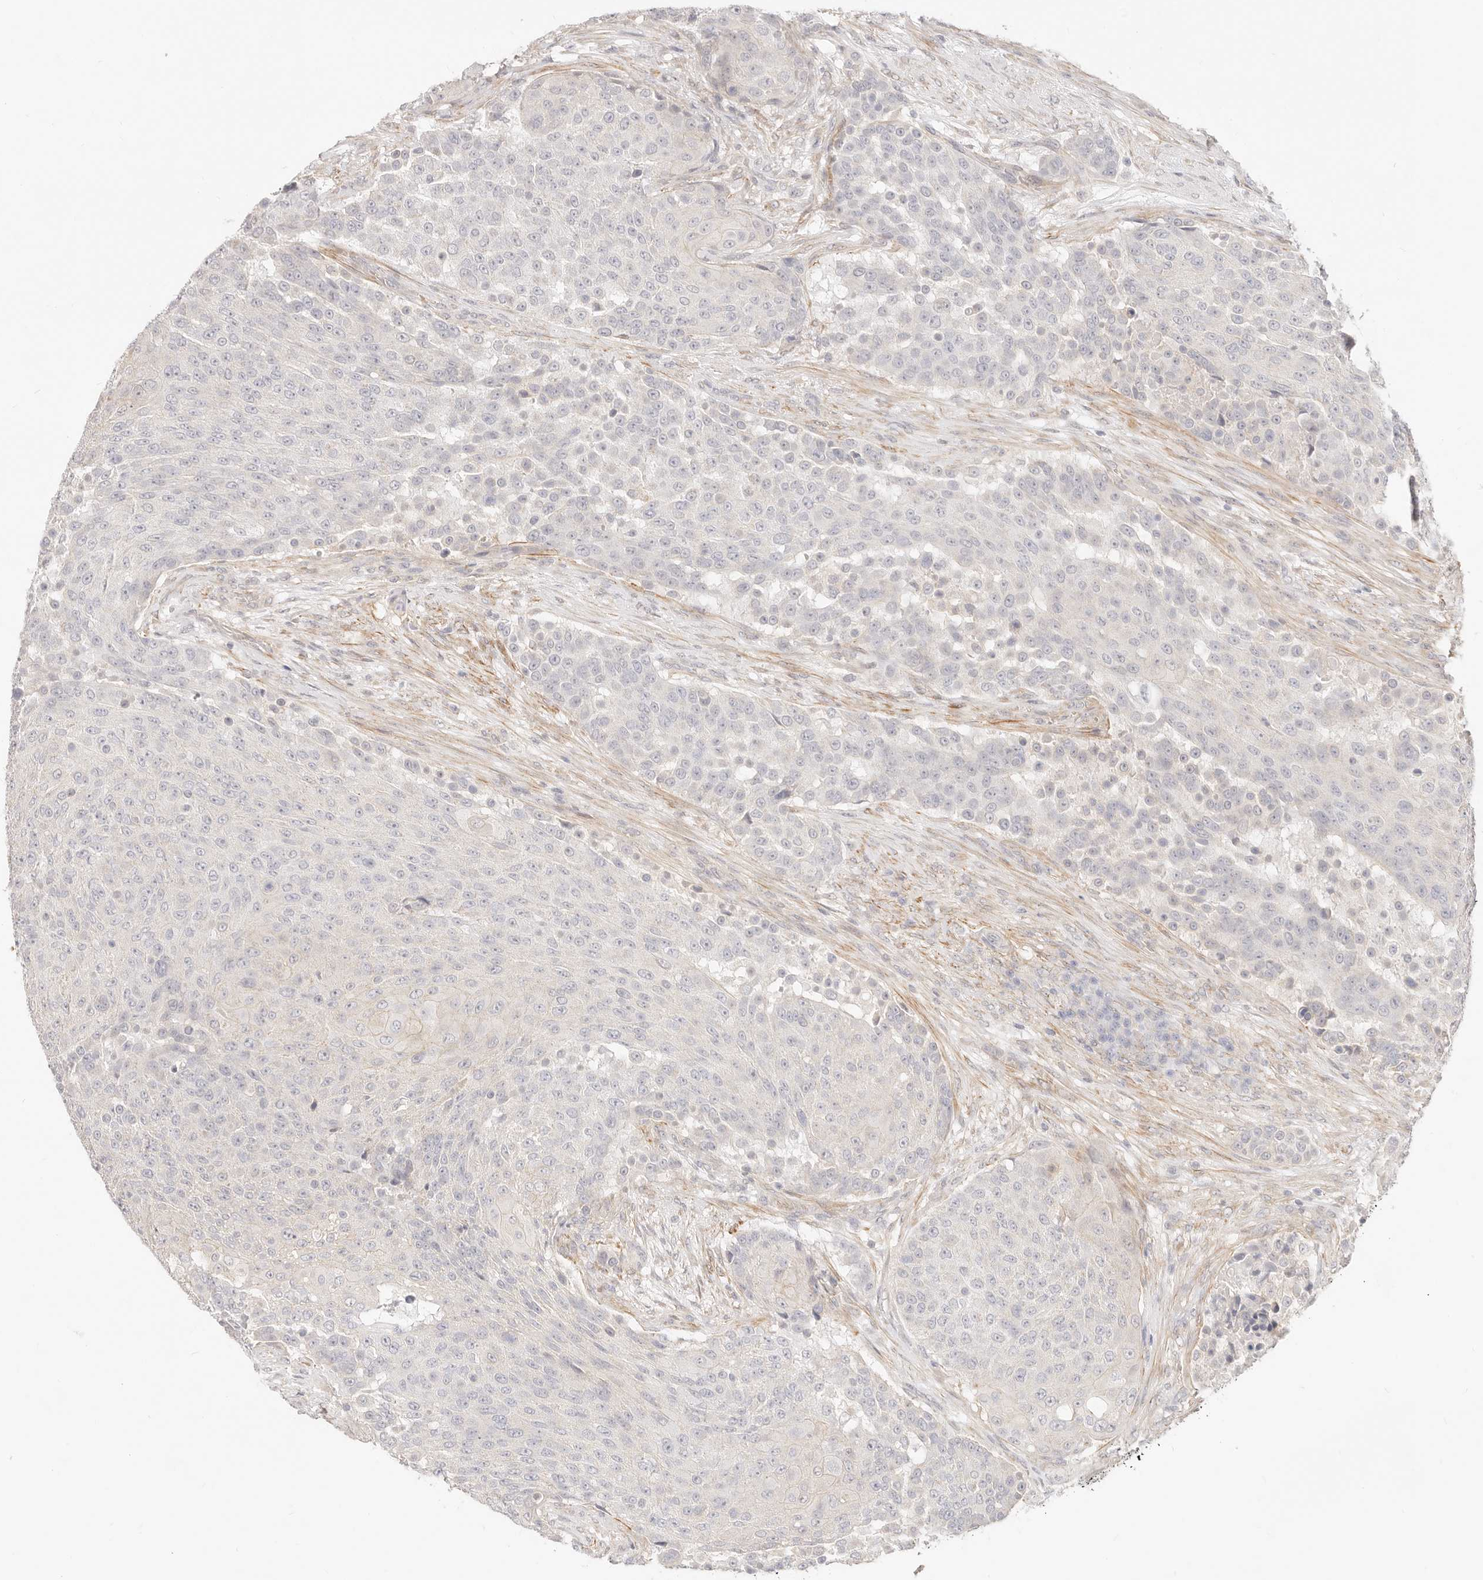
{"staining": {"intensity": "negative", "quantity": "none", "location": "none"}, "tissue": "urothelial cancer", "cell_type": "Tumor cells", "image_type": "cancer", "snomed": [{"axis": "morphology", "description": "Urothelial carcinoma, High grade"}, {"axis": "topography", "description": "Urinary bladder"}], "caption": "Immunohistochemistry image of human urothelial carcinoma (high-grade) stained for a protein (brown), which displays no expression in tumor cells.", "gene": "UBXN10", "patient": {"sex": "female", "age": 63}}